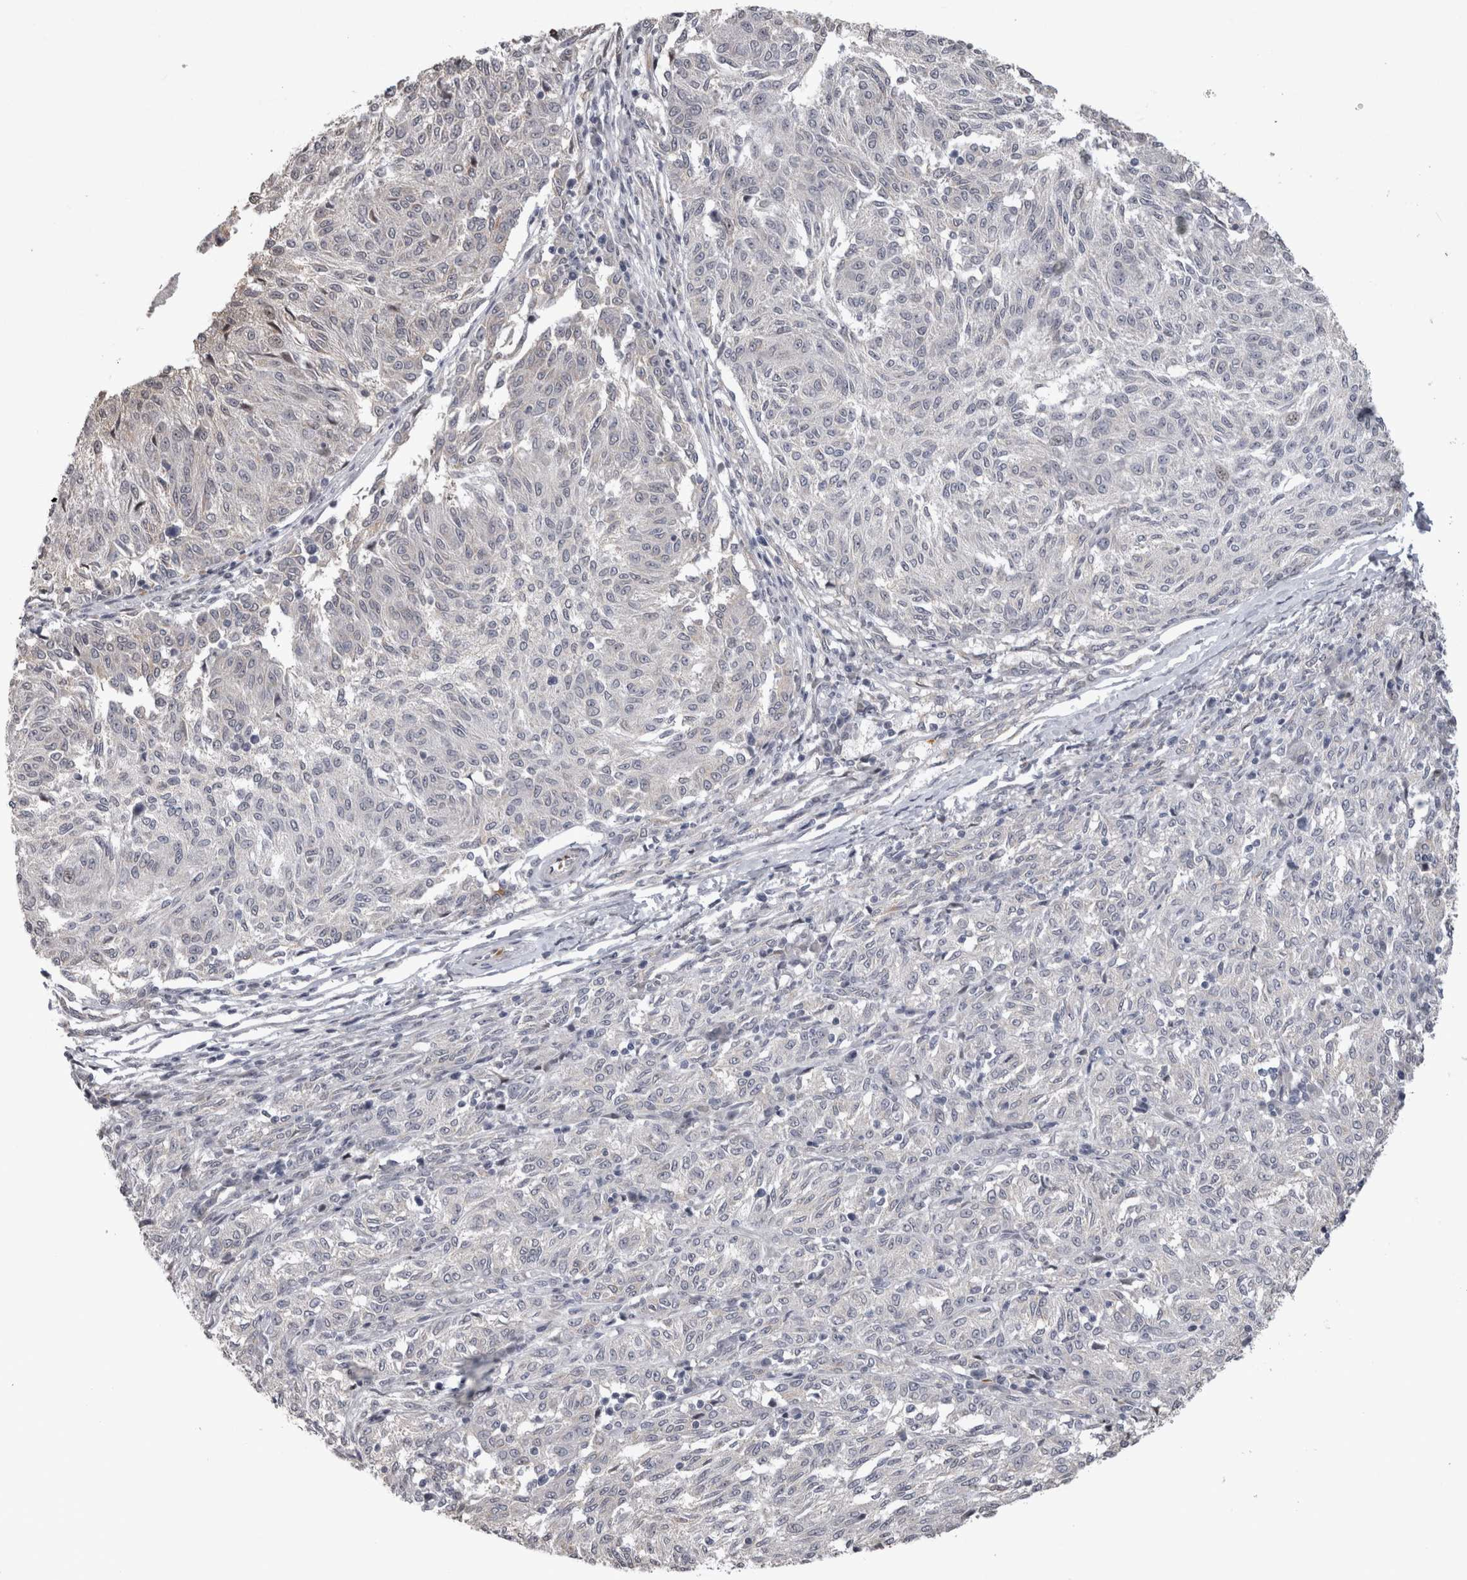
{"staining": {"intensity": "negative", "quantity": "none", "location": "none"}, "tissue": "melanoma", "cell_type": "Tumor cells", "image_type": "cancer", "snomed": [{"axis": "morphology", "description": "Malignant melanoma, NOS"}, {"axis": "topography", "description": "Skin"}], "caption": "Immunohistochemistry (IHC) micrograph of neoplastic tissue: malignant melanoma stained with DAB reveals no significant protein expression in tumor cells.", "gene": "IFI44", "patient": {"sex": "female", "age": 72}}